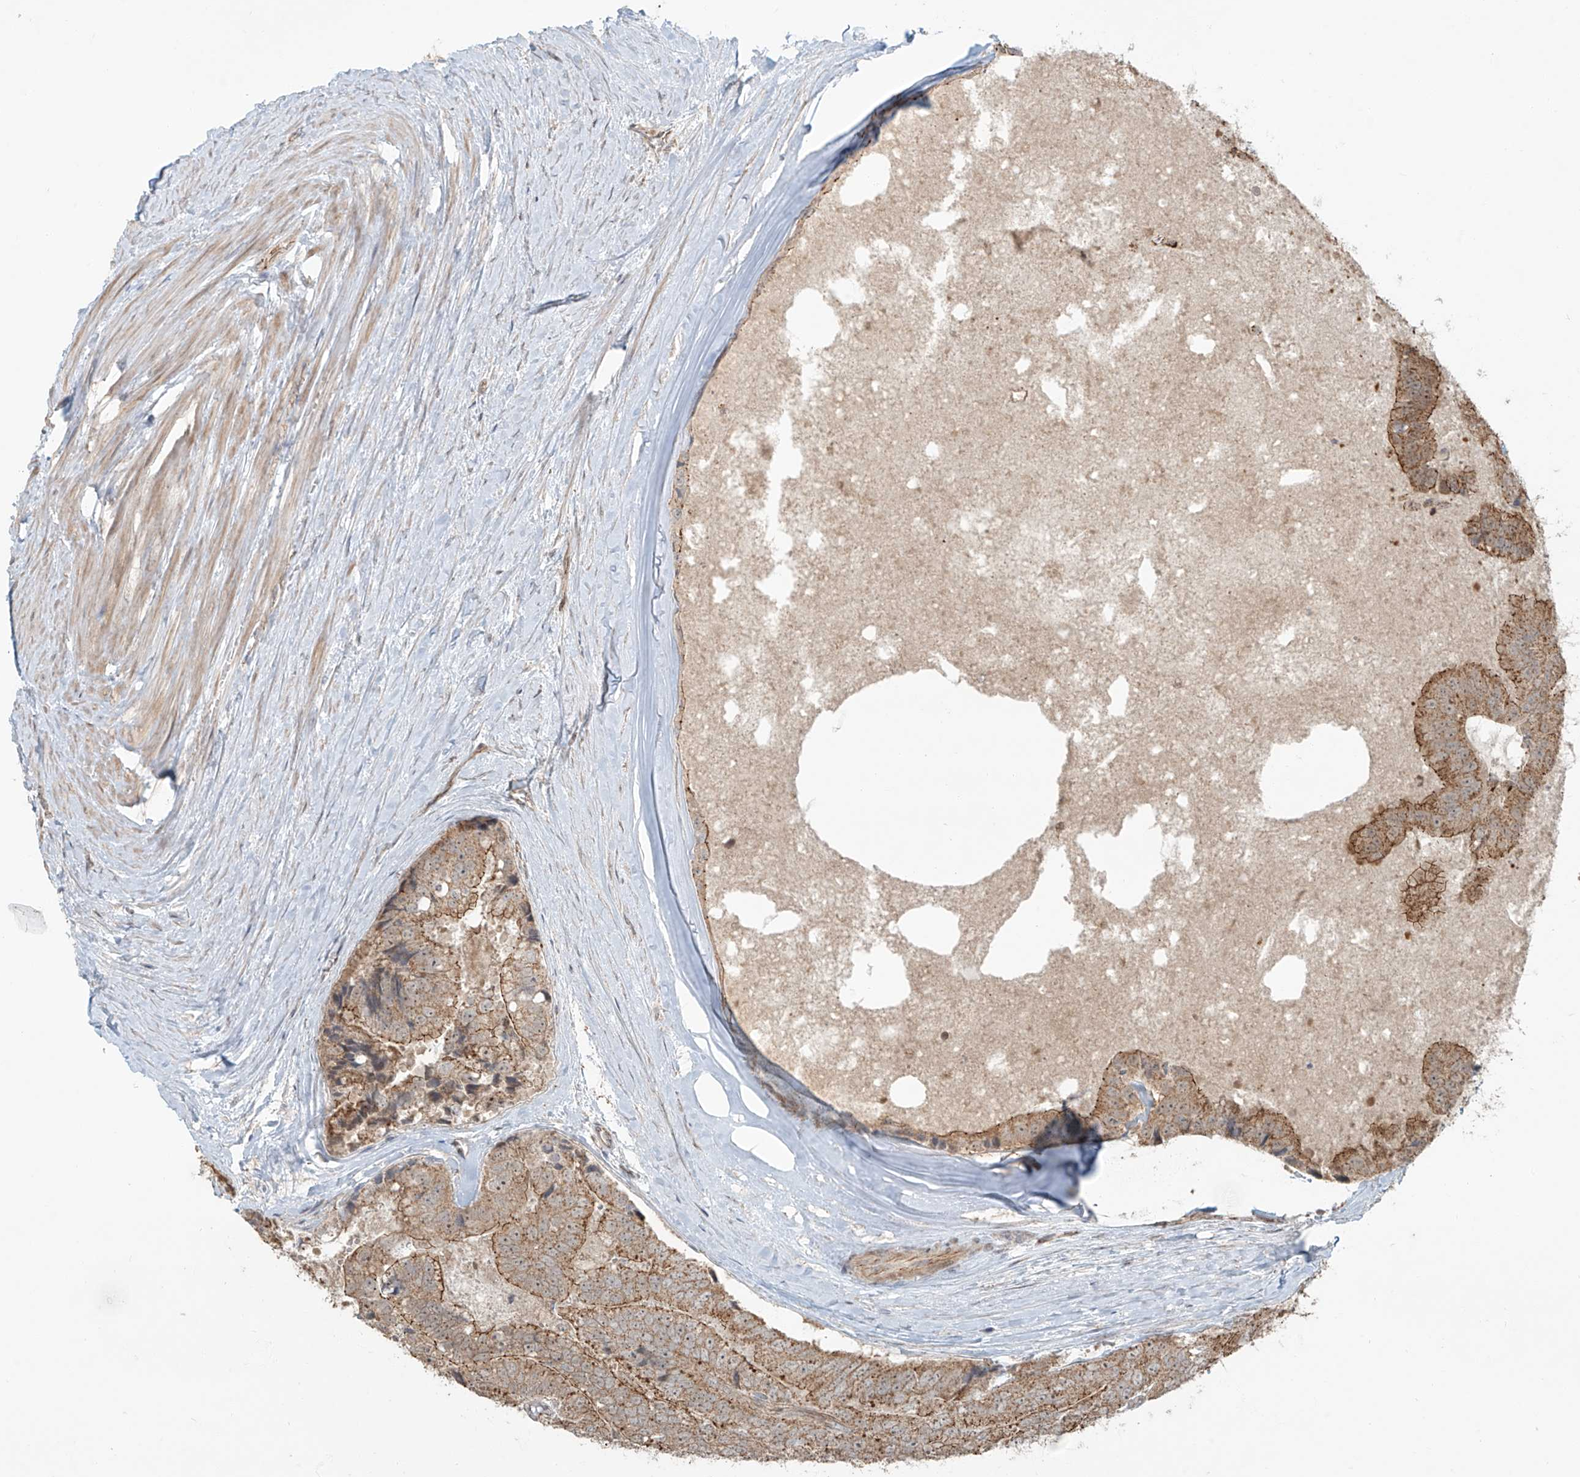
{"staining": {"intensity": "moderate", "quantity": ">75%", "location": "cytoplasmic/membranous"}, "tissue": "prostate cancer", "cell_type": "Tumor cells", "image_type": "cancer", "snomed": [{"axis": "morphology", "description": "Adenocarcinoma, High grade"}, {"axis": "topography", "description": "Prostate"}], "caption": "Tumor cells show medium levels of moderate cytoplasmic/membranous positivity in about >75% of cells in human adenocarcinoma (high-grade) (prostate).", "gene": "ZNF16", "patient": {"sex": "male", "age": 70}}